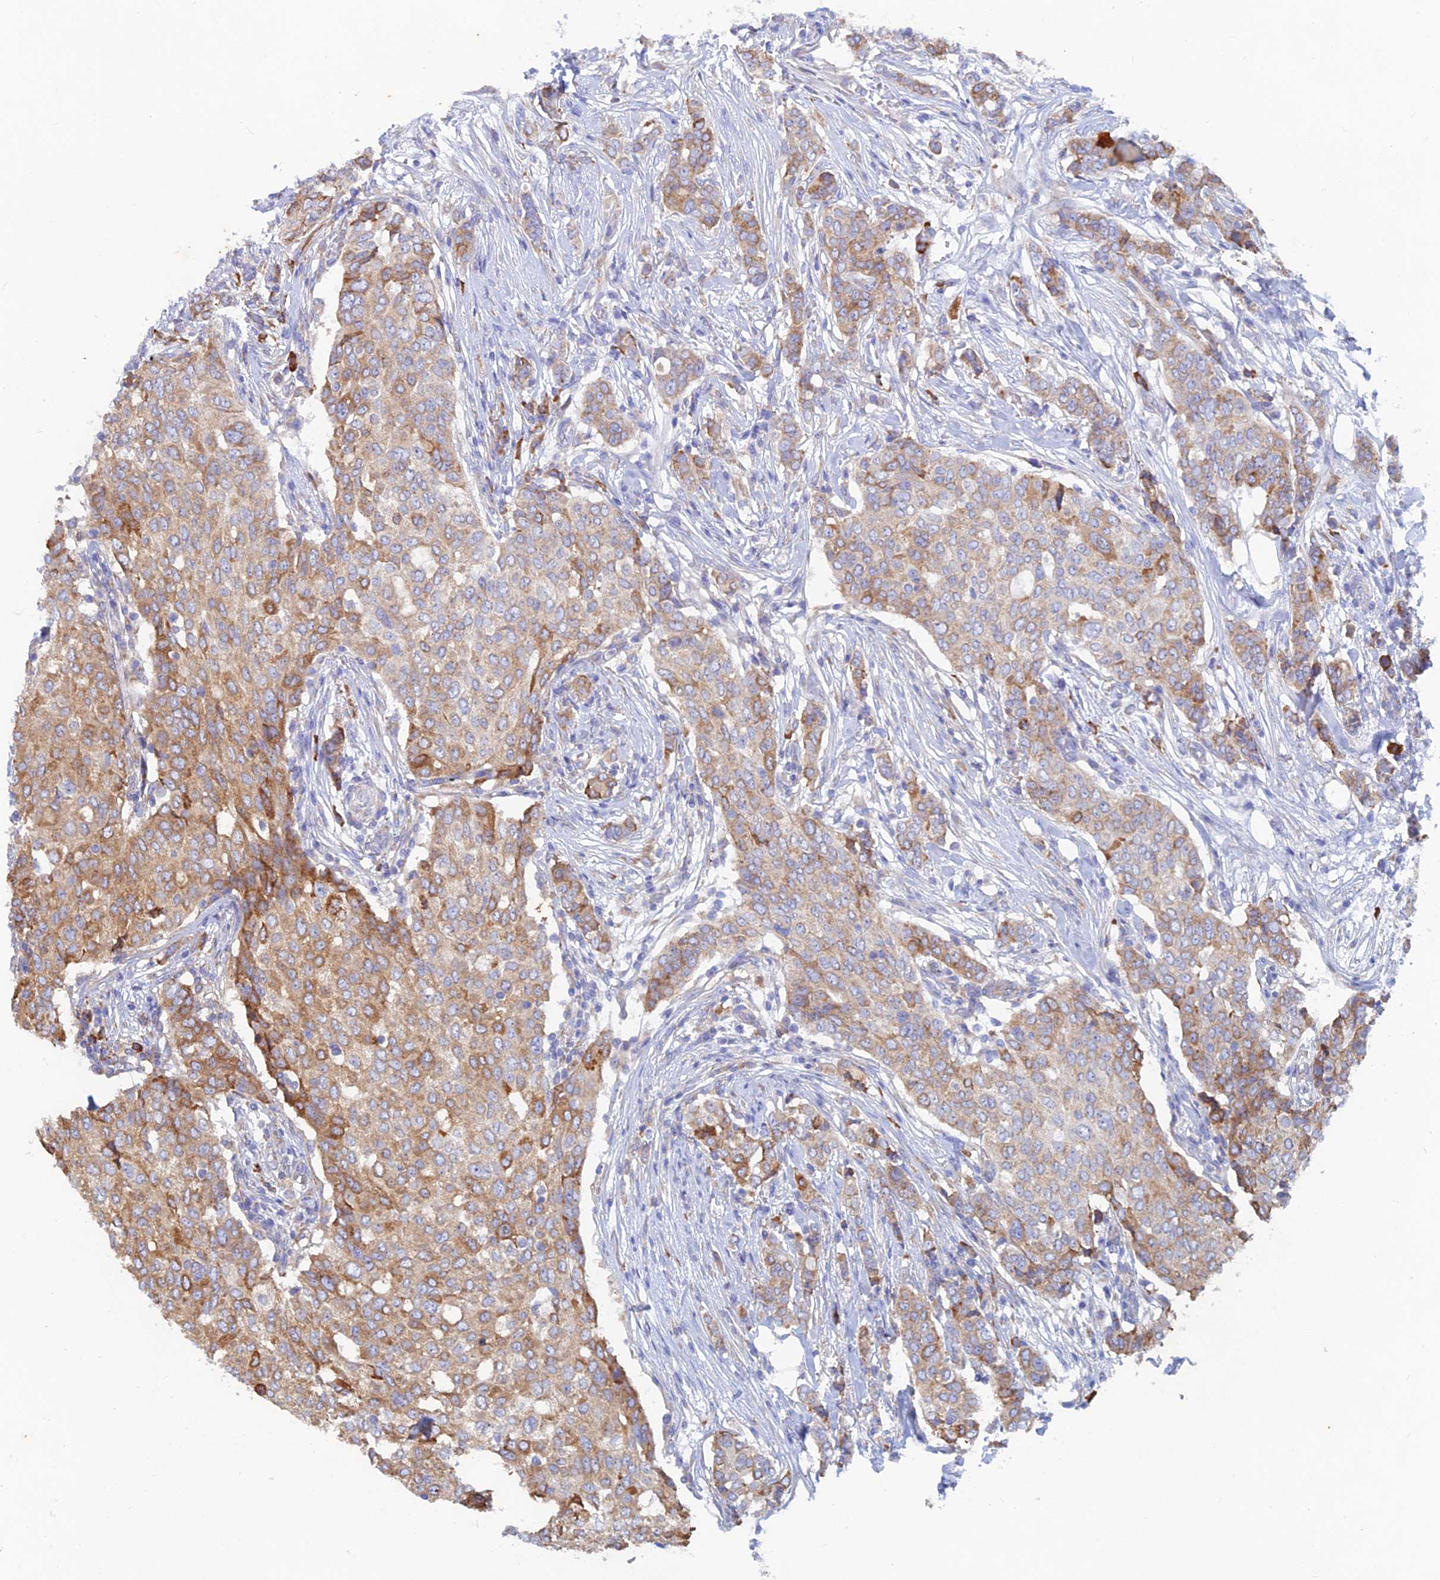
{"staining": {"intensity": "moderate", "quantity": ">75%", "location": "cytoplasmic/membranous"}, "tissue": "breast cancer", "cell_type": "Tumor cells", "image_type": "cancer", "snomed": [{"axis": "morphology", "description": "Lobular carcinoma"}, {"axis": "topography", "description": "Breast"}], "caption": "This photomicrograph demonstrates breast cancer stained with immunohistochemistry (IHC) to label a protein in brown. The cytoplasmic/membranous of tumor cells show moderate positivity for the protein. Nuclei are counter-stained blue.", "gene": "WDR35", "patient": {"sex": "female", "age": 51}}